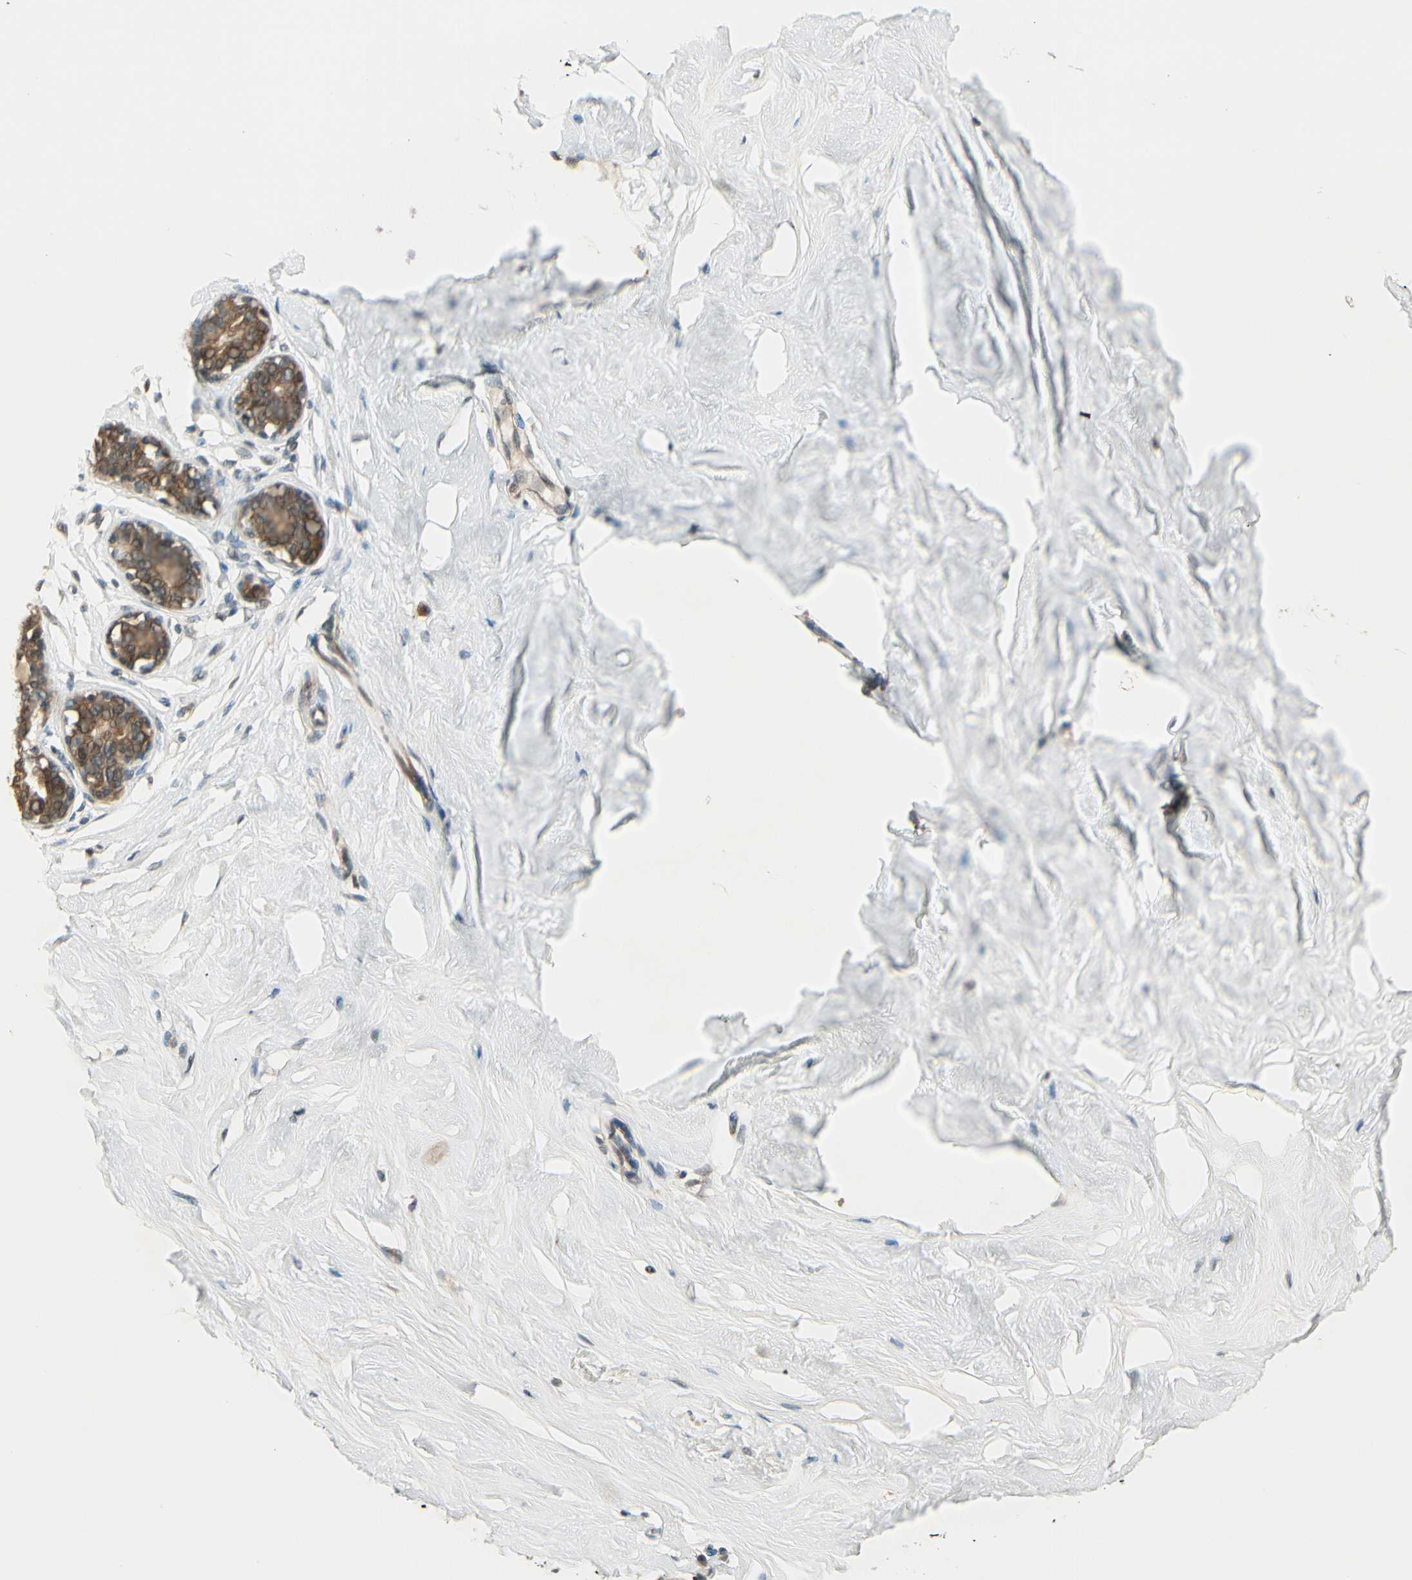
{"staining": {"intensity": "negative", "quantity": "none", "location": "none"}, "tissue": "breast", "cell_type": "Adipocytes", "image_type": "normal", "snomed": [{"axis": "morphology", "description": "Normal tissue, NOS"}, {"axis": "topography", "description": "Breast"}], "caption": "Human breast stained for a protein using immunohistochemistry reveals no expression in adipocytes.", "gene": "MCPH1", "patient": {"sex": "female", "age": 23}}